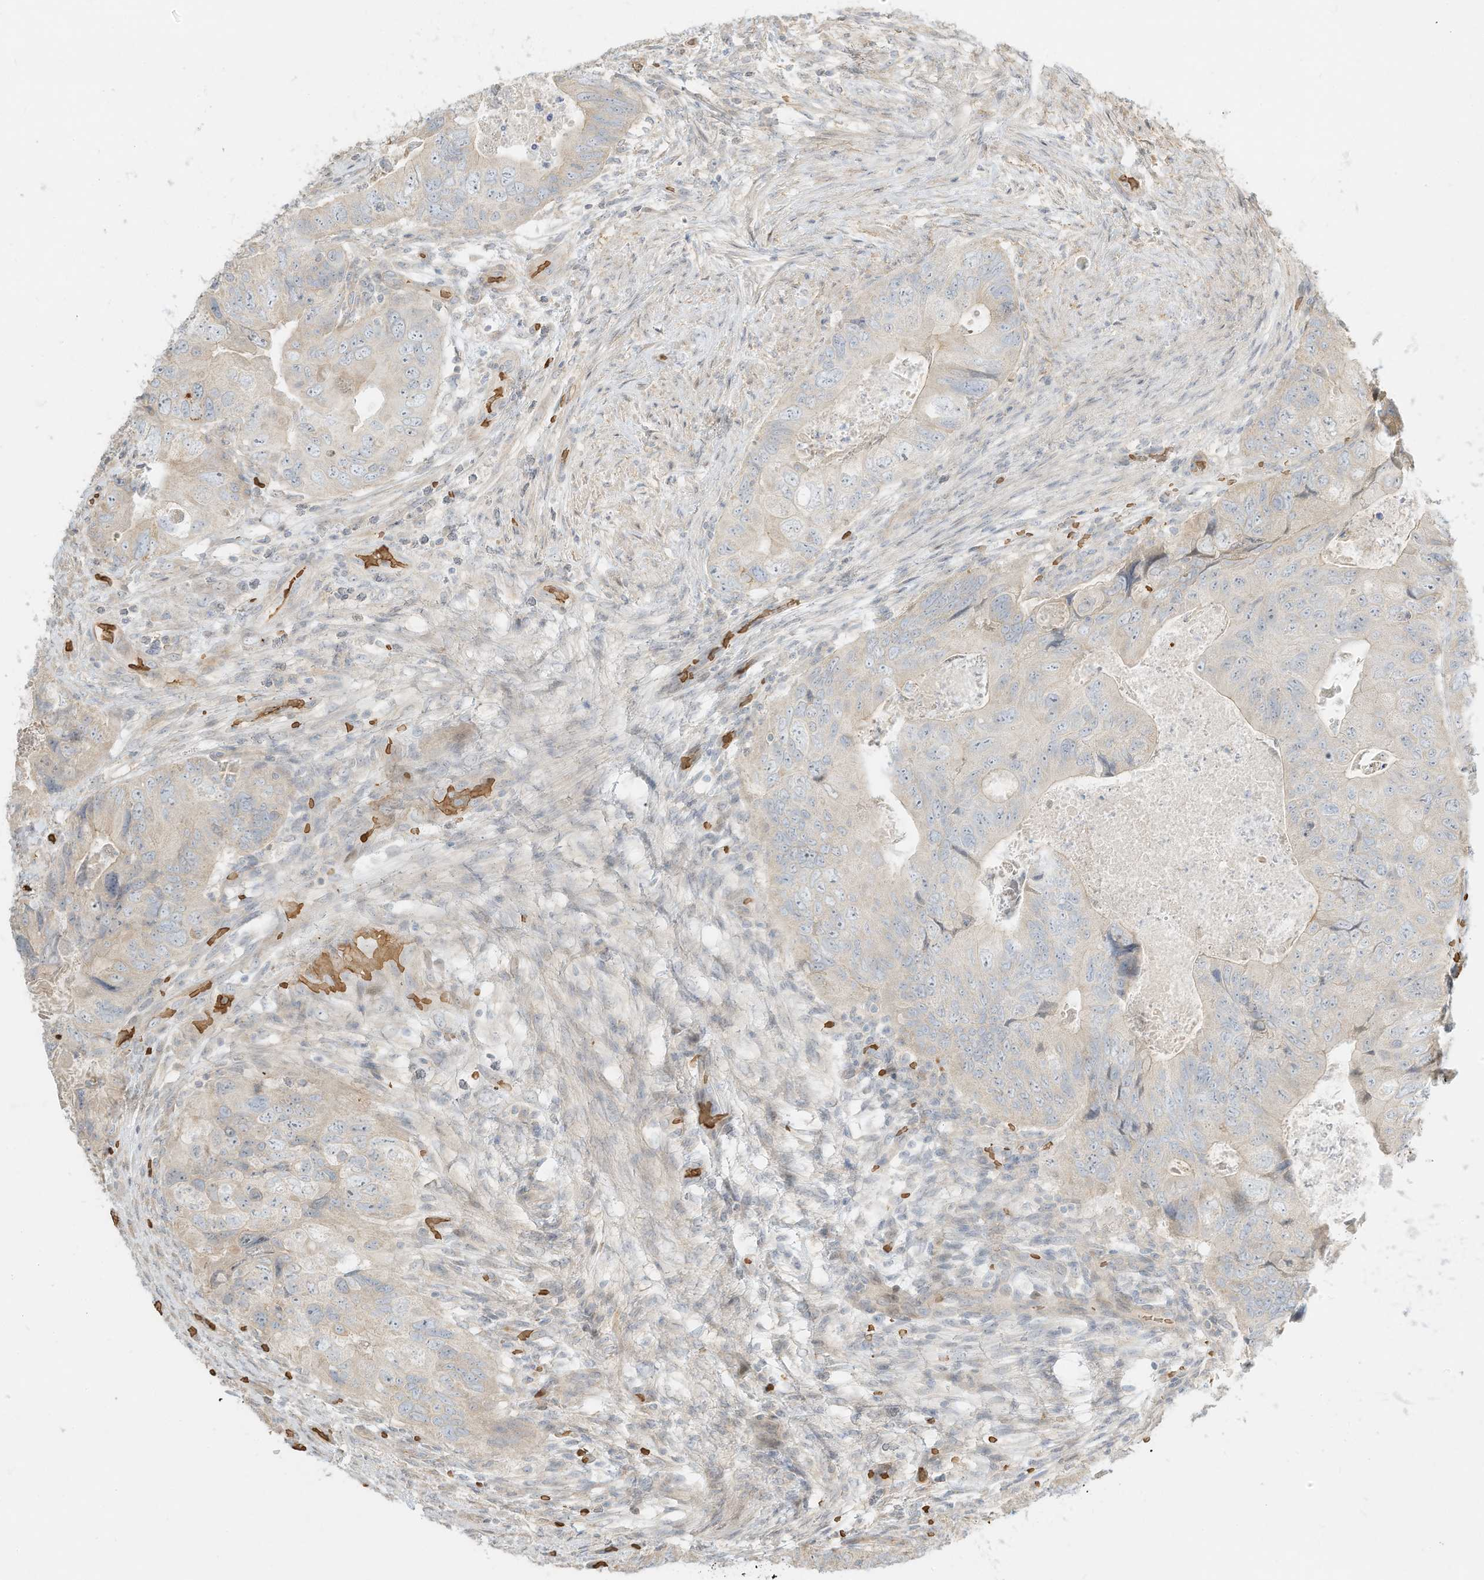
{"staining": {"intensity": "negative", "quantity": "none", "location": "none"}, "tissue": "colorectal cancer", "cell_type": "Tumor cells", "image_type": "cancer", "snomed": [{"axis": "morphology", "description": "Adenocarcinoma, NOS"}, {"axis": "topography", "description": "Rectum"}], "caption": "Tumor cells show no significant protein expression in colorectal adenocarcinoma. (DAB (3,3'-diaminobenzidine) immunohistochemistry visualized using brightfield microscopy, high magnification).", "gene": "OFD1", "patient": {"sex": "male", "age": 63}}